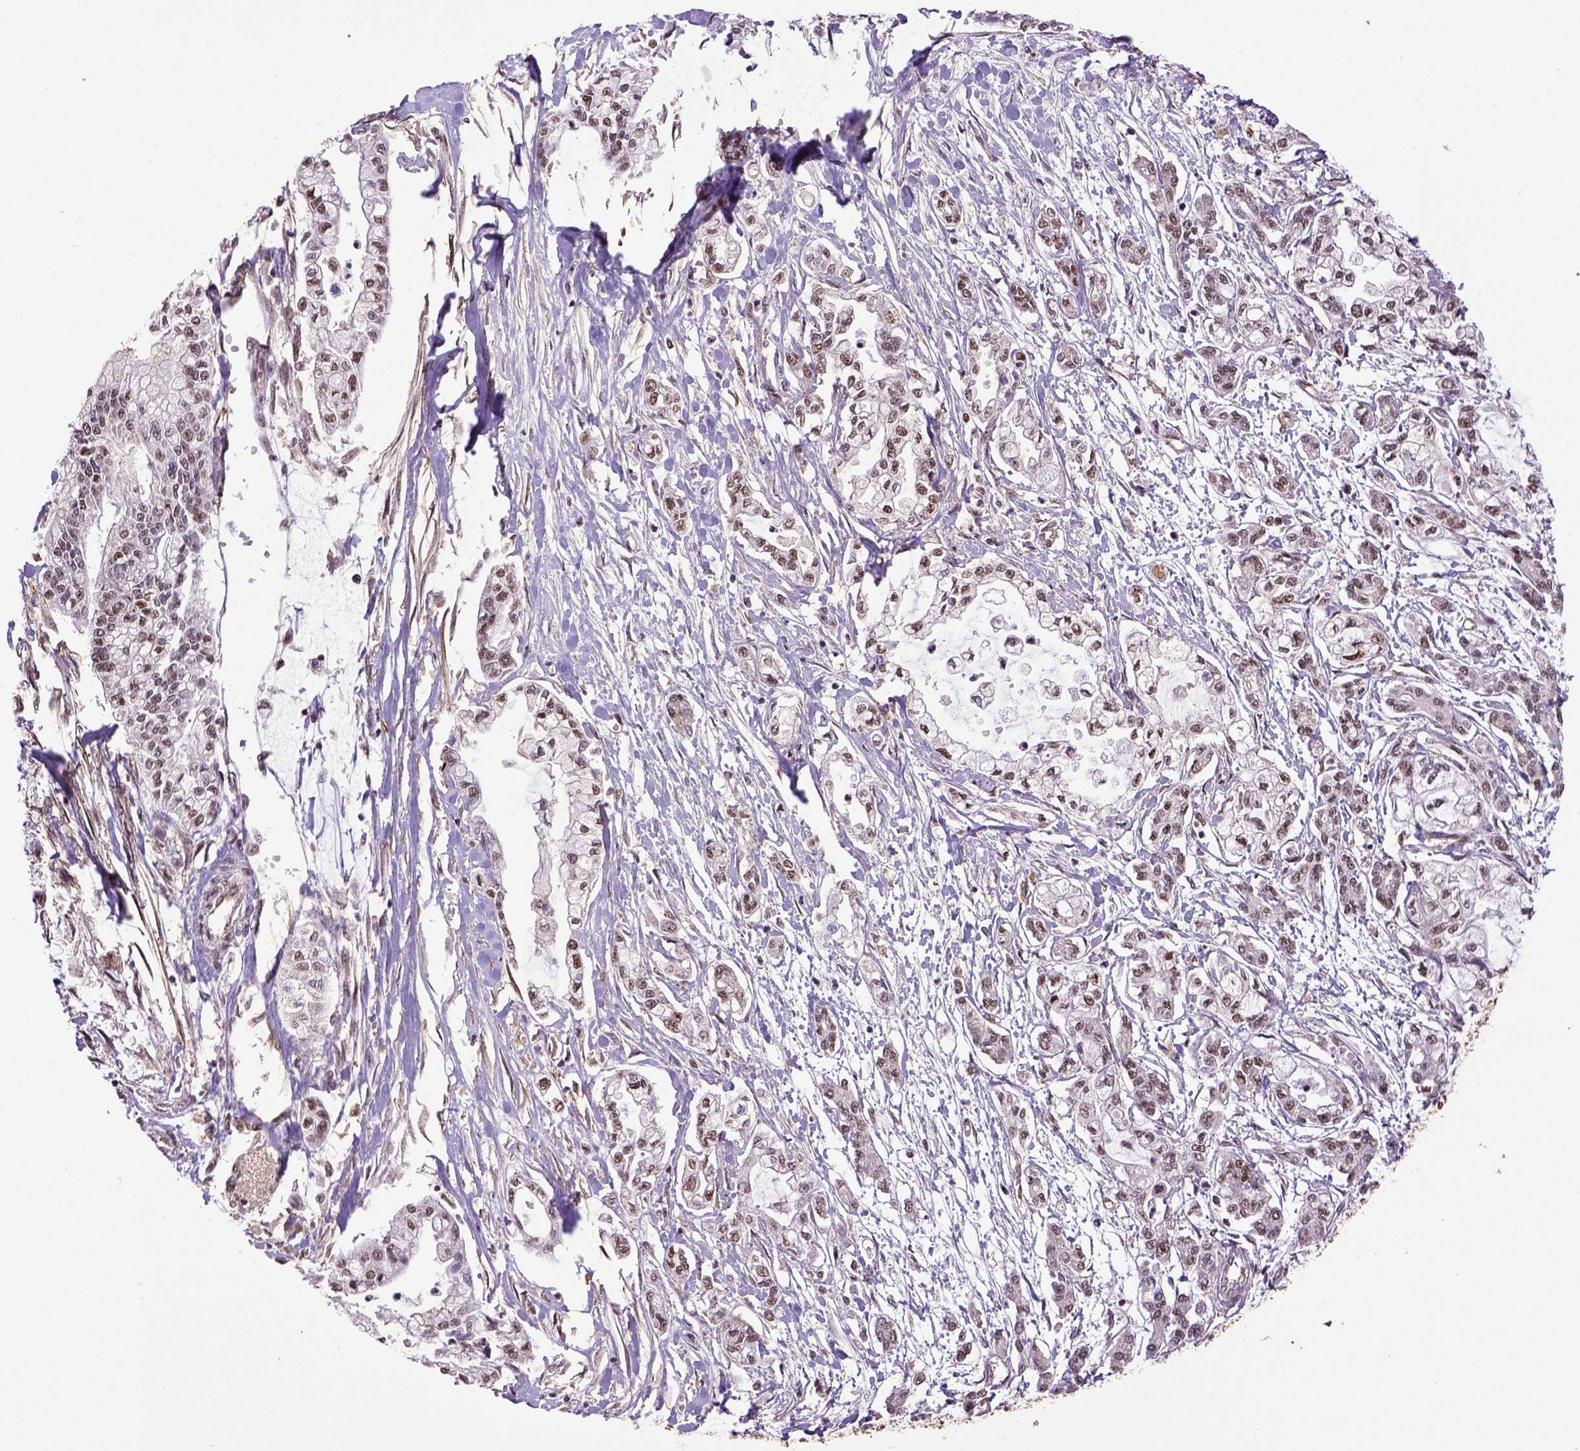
{"staining": {"intensity": "moderate", "quantity": ">75%", "location": "nuclear"}, "tissue": "pancreatic cancer", "cell_type": "Tumor cells", "image_type": "cancer", "snomed": [{"axis": "morphology", "description": "Adenocarcinoma, NOS"}, {"axis": "topography", "description": "Pancreas"}], "caption": "Immunohistochemical staining of adenocarcinoma (pancreatic) exhibits moderate nuclear protein staining in approximately >75% of tumor cells.", "gene": "PPIG", "patient": {"sex": "male", "age": 54}}